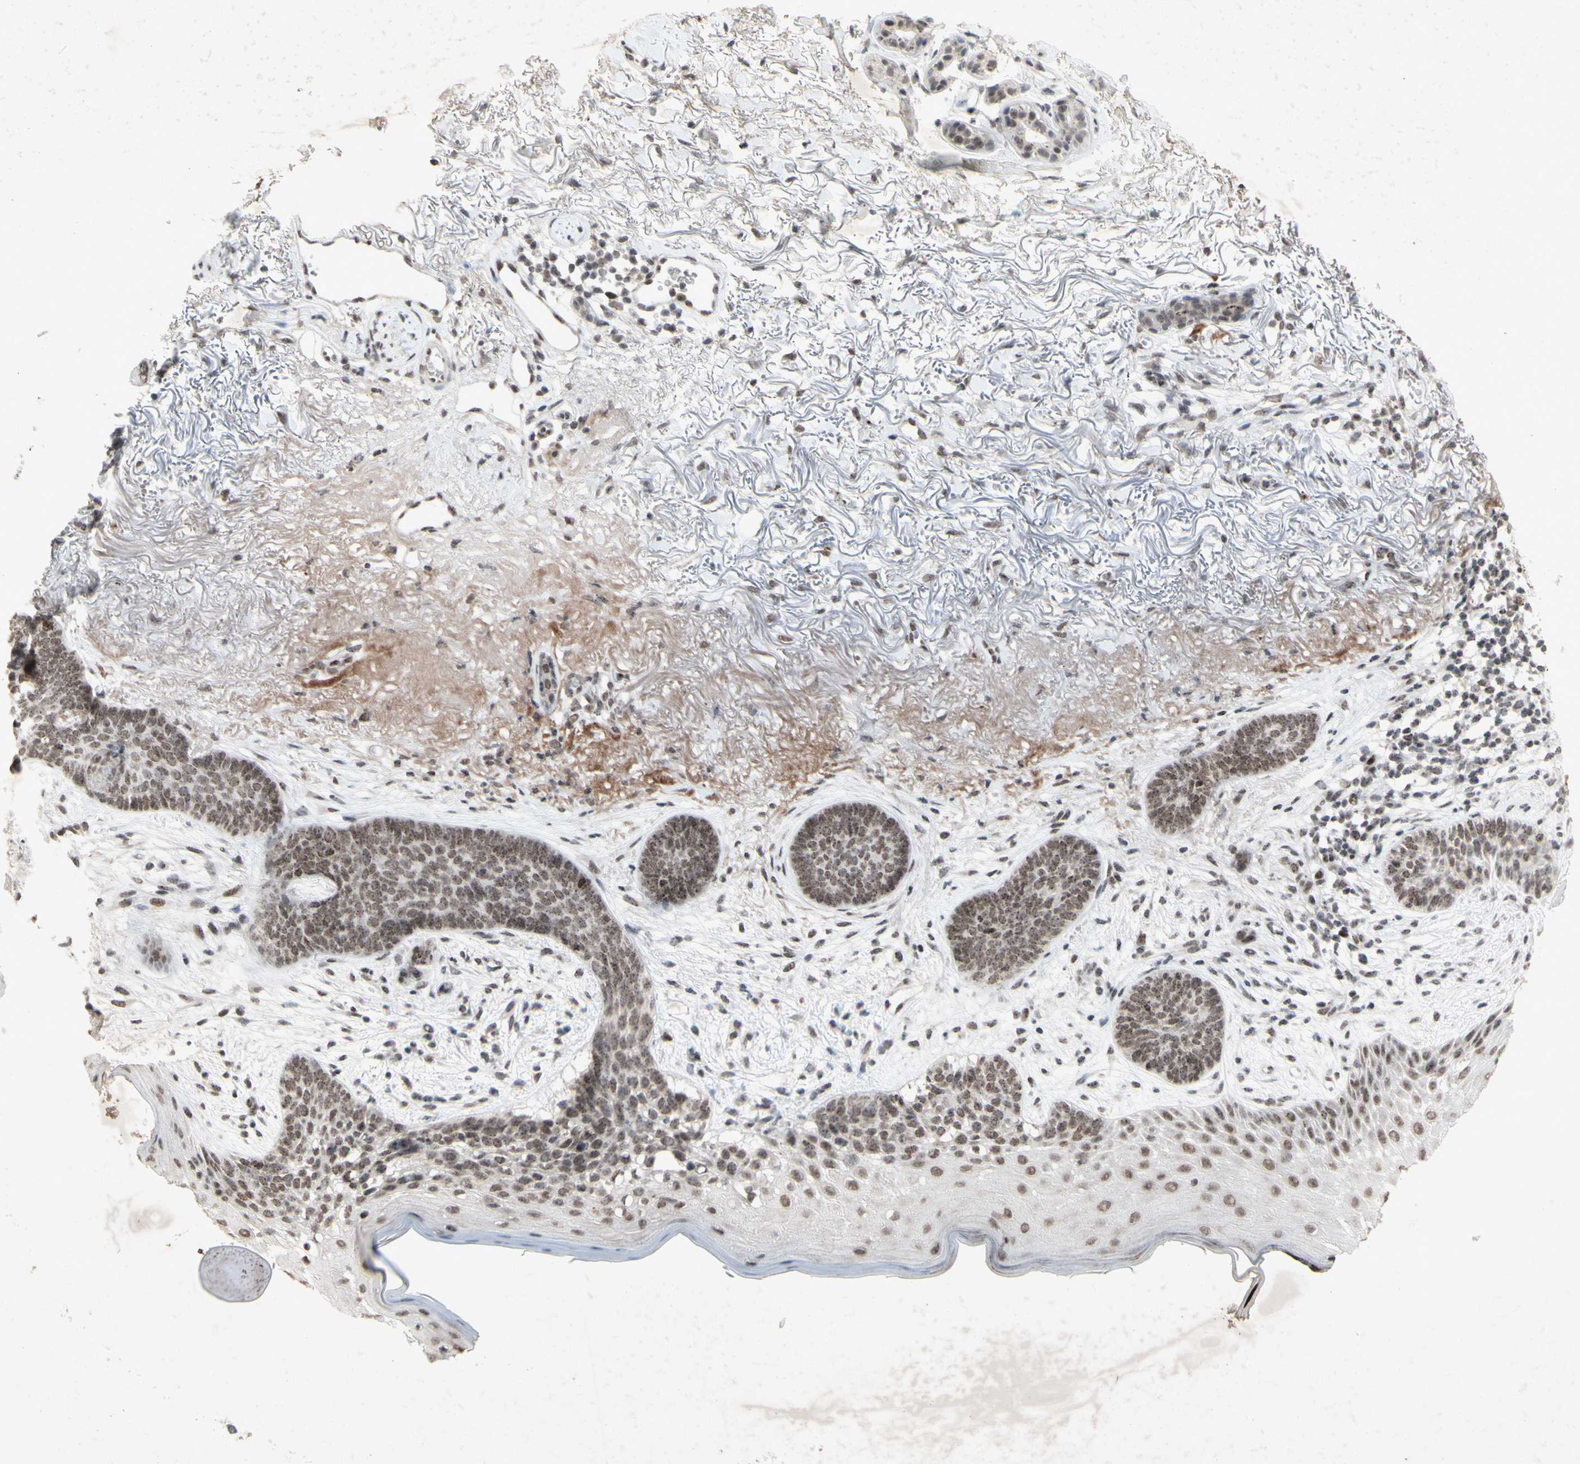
{"staining": {"intensity": "moderate", "quantity": "25%-75%", "location": "nuclear"}, "tissue": "skin cancer", "cell_type": "Tumor cells", "image_type": "cancer", "snomed": [{"axis": "morphology", "description": "Normal tissue, NOS"}, {"axis": "morphology", "description": "Basal cell carcinoma"}, {"axis": "topography", "description": "Skin"}], "caption": "A high-resolution photomicrograph shows IHC staining of skin cancer (basal cell carcinoma), which reveals moderate nuclear staining in approximately 25%-75% of tumor cells.", "gene": "CENPB", "patient": {"sex": "female", "age": 70}}